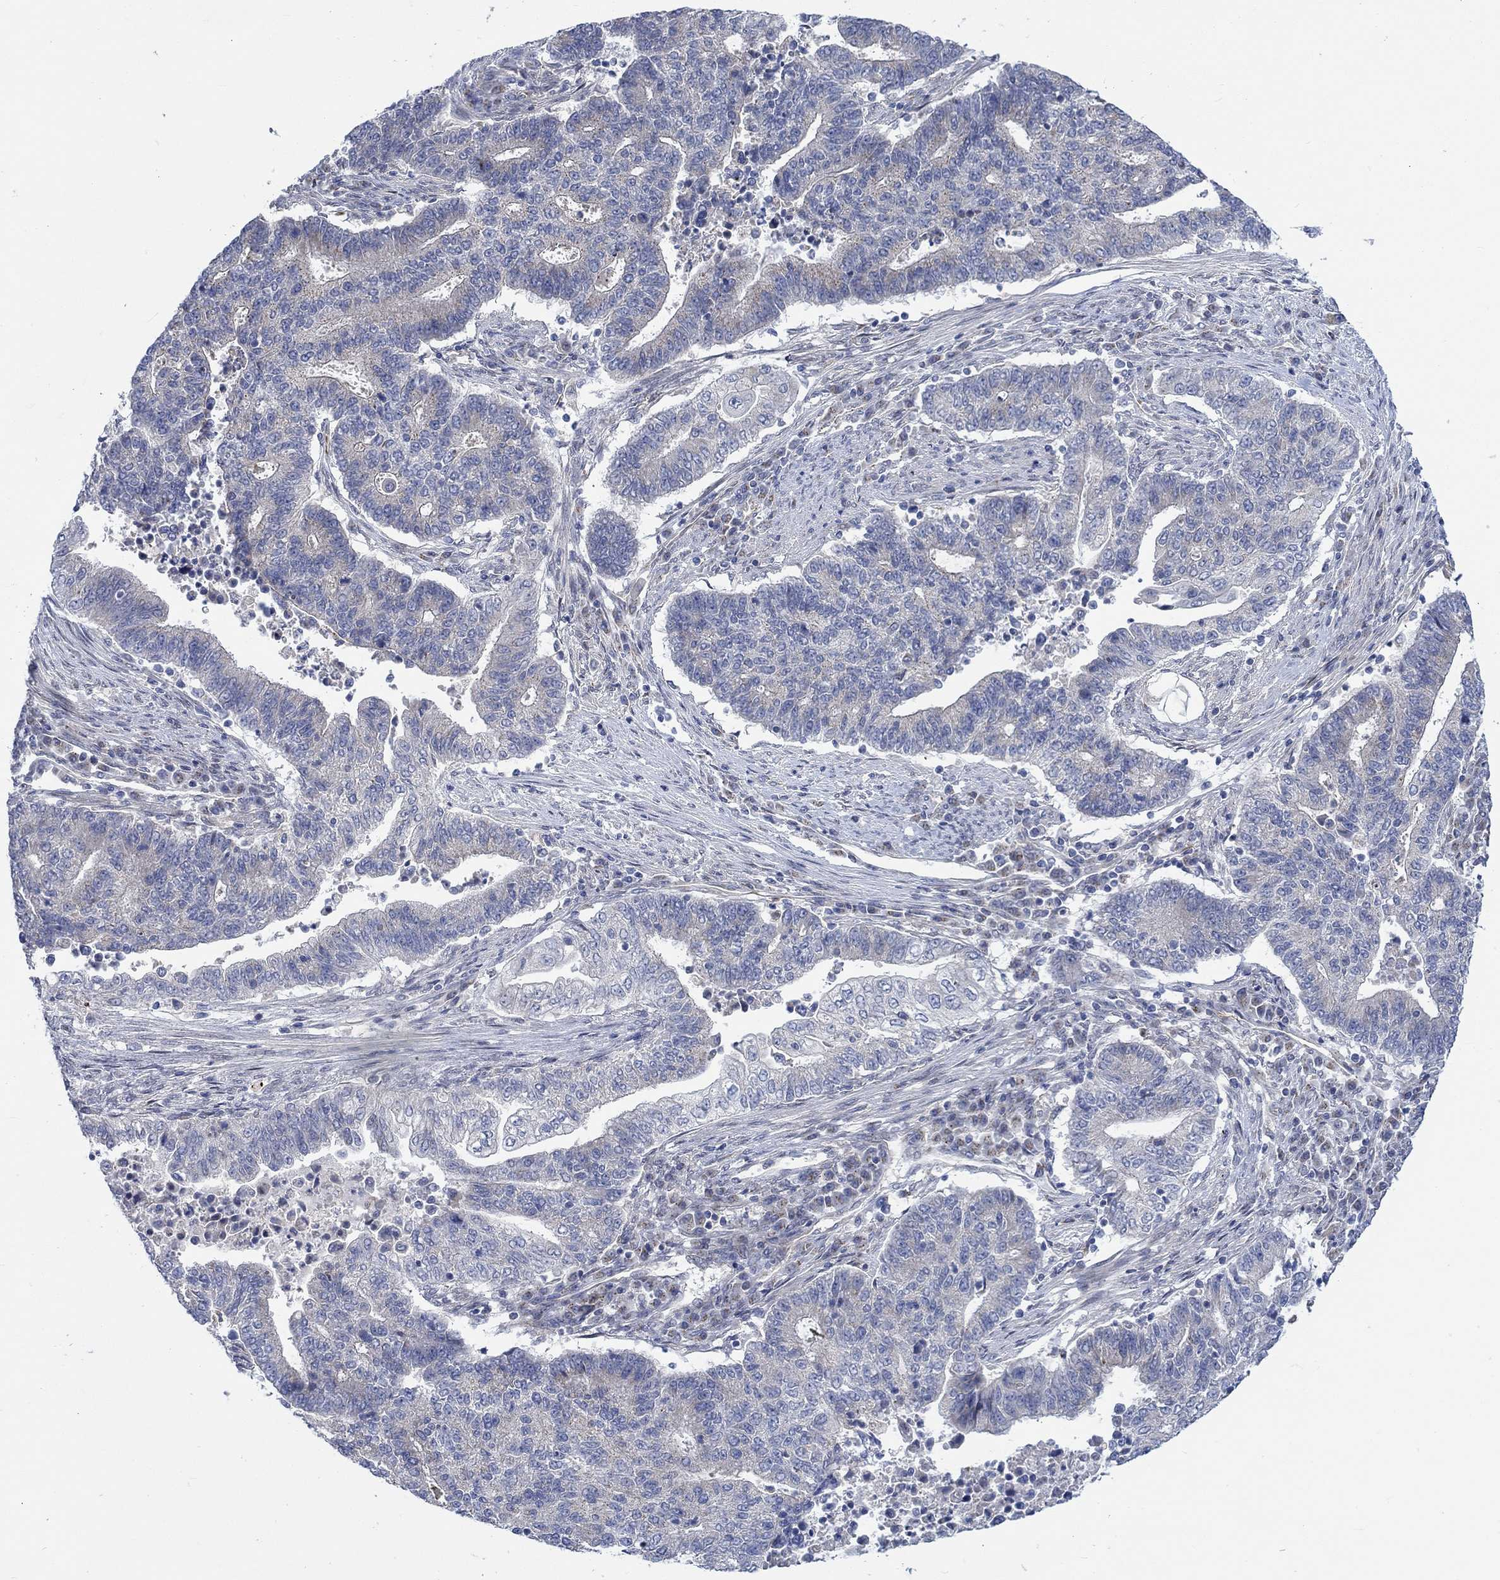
{"staining": {"intensity": "negative", "quantity": "none", "location": "none"}, "tissue": "endometrial cancer", "cell_type": "Tumor cells", "image_type": "cancer", "snomed": [{"axis": "morphology", "description": "Adenocarcinoma, NOS"}, {"axis": "topography", "description": "Uterus"}, {"axis": "topography", "description": "Endometrium"}], "caption": "Immunohistochemical staining of human endometrial adenocarcinoma reveals no significant positivity in tumor cells. (Stains: DAB (3,3'-diaminobenzidine) IHC with hematoxylin counter stain, Microscopy: brightfield microscopy at high magnification).", "gene": "CAMK1D", "patient": {"sex": "female", "age": 54}}